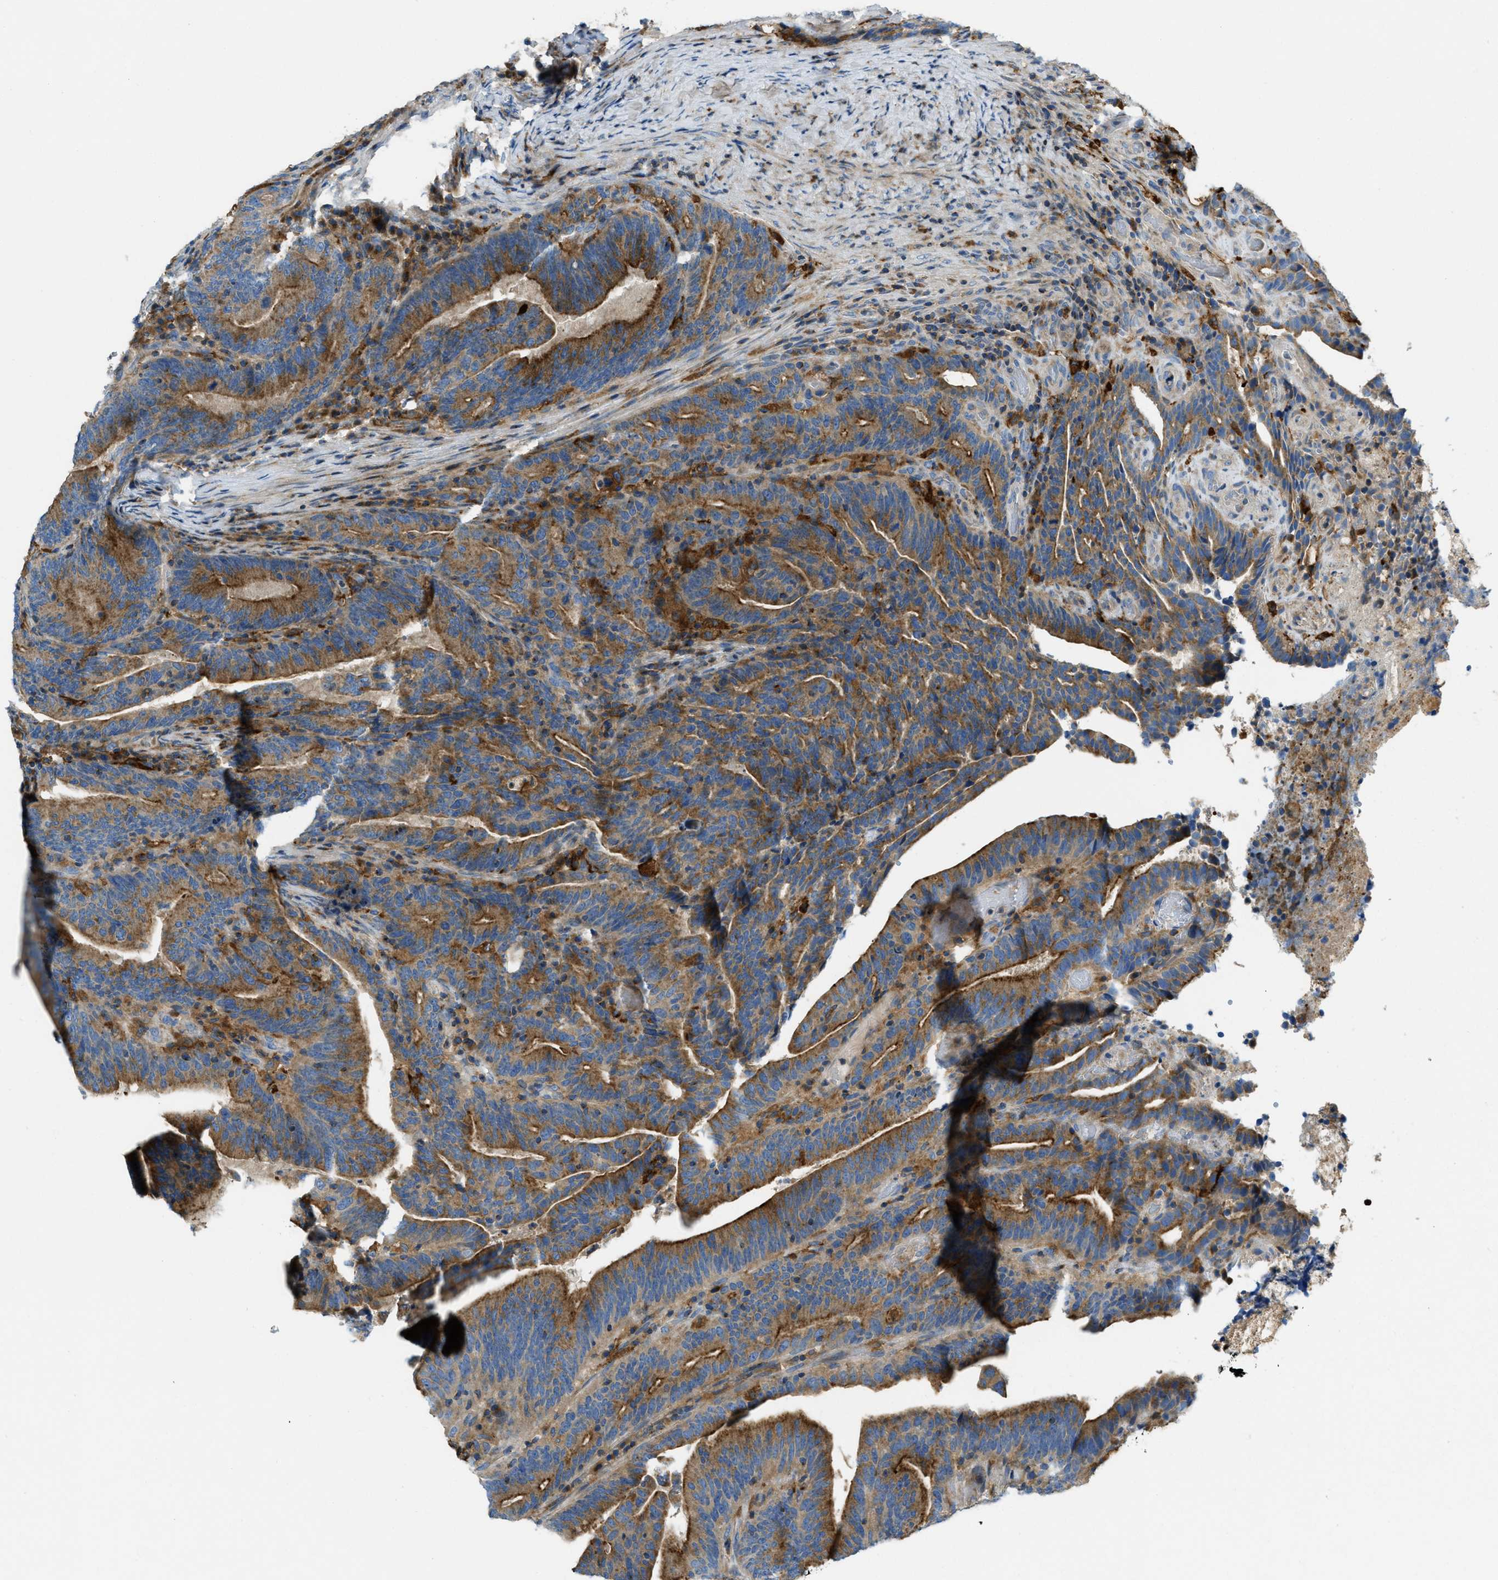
{"staining": {"intensity": "moderate", "quantity": ">75%", "location": "cytoplasmic/membranous"}, "tissue": "colorectal cancer", "cell_type": "Tumor cells", "image_type": "cancer", "snomed": [{"axis": "morphology", "description": "Adenocarcinoma, NOS"}, {"axis": "topography", "description": "Colon"}], "caption": "This photomicrograph exhibits adenocarcinoma (colorectal) stained with immunohistochemistry (IHC) to label a protein in brown. The cytoplasmic/membranous of tumor cells show moderate positivity for the protein. Nuclei are counter-stained blue.", "gene": "RFFL", "patient": {"sex": "female", "age": 66}}